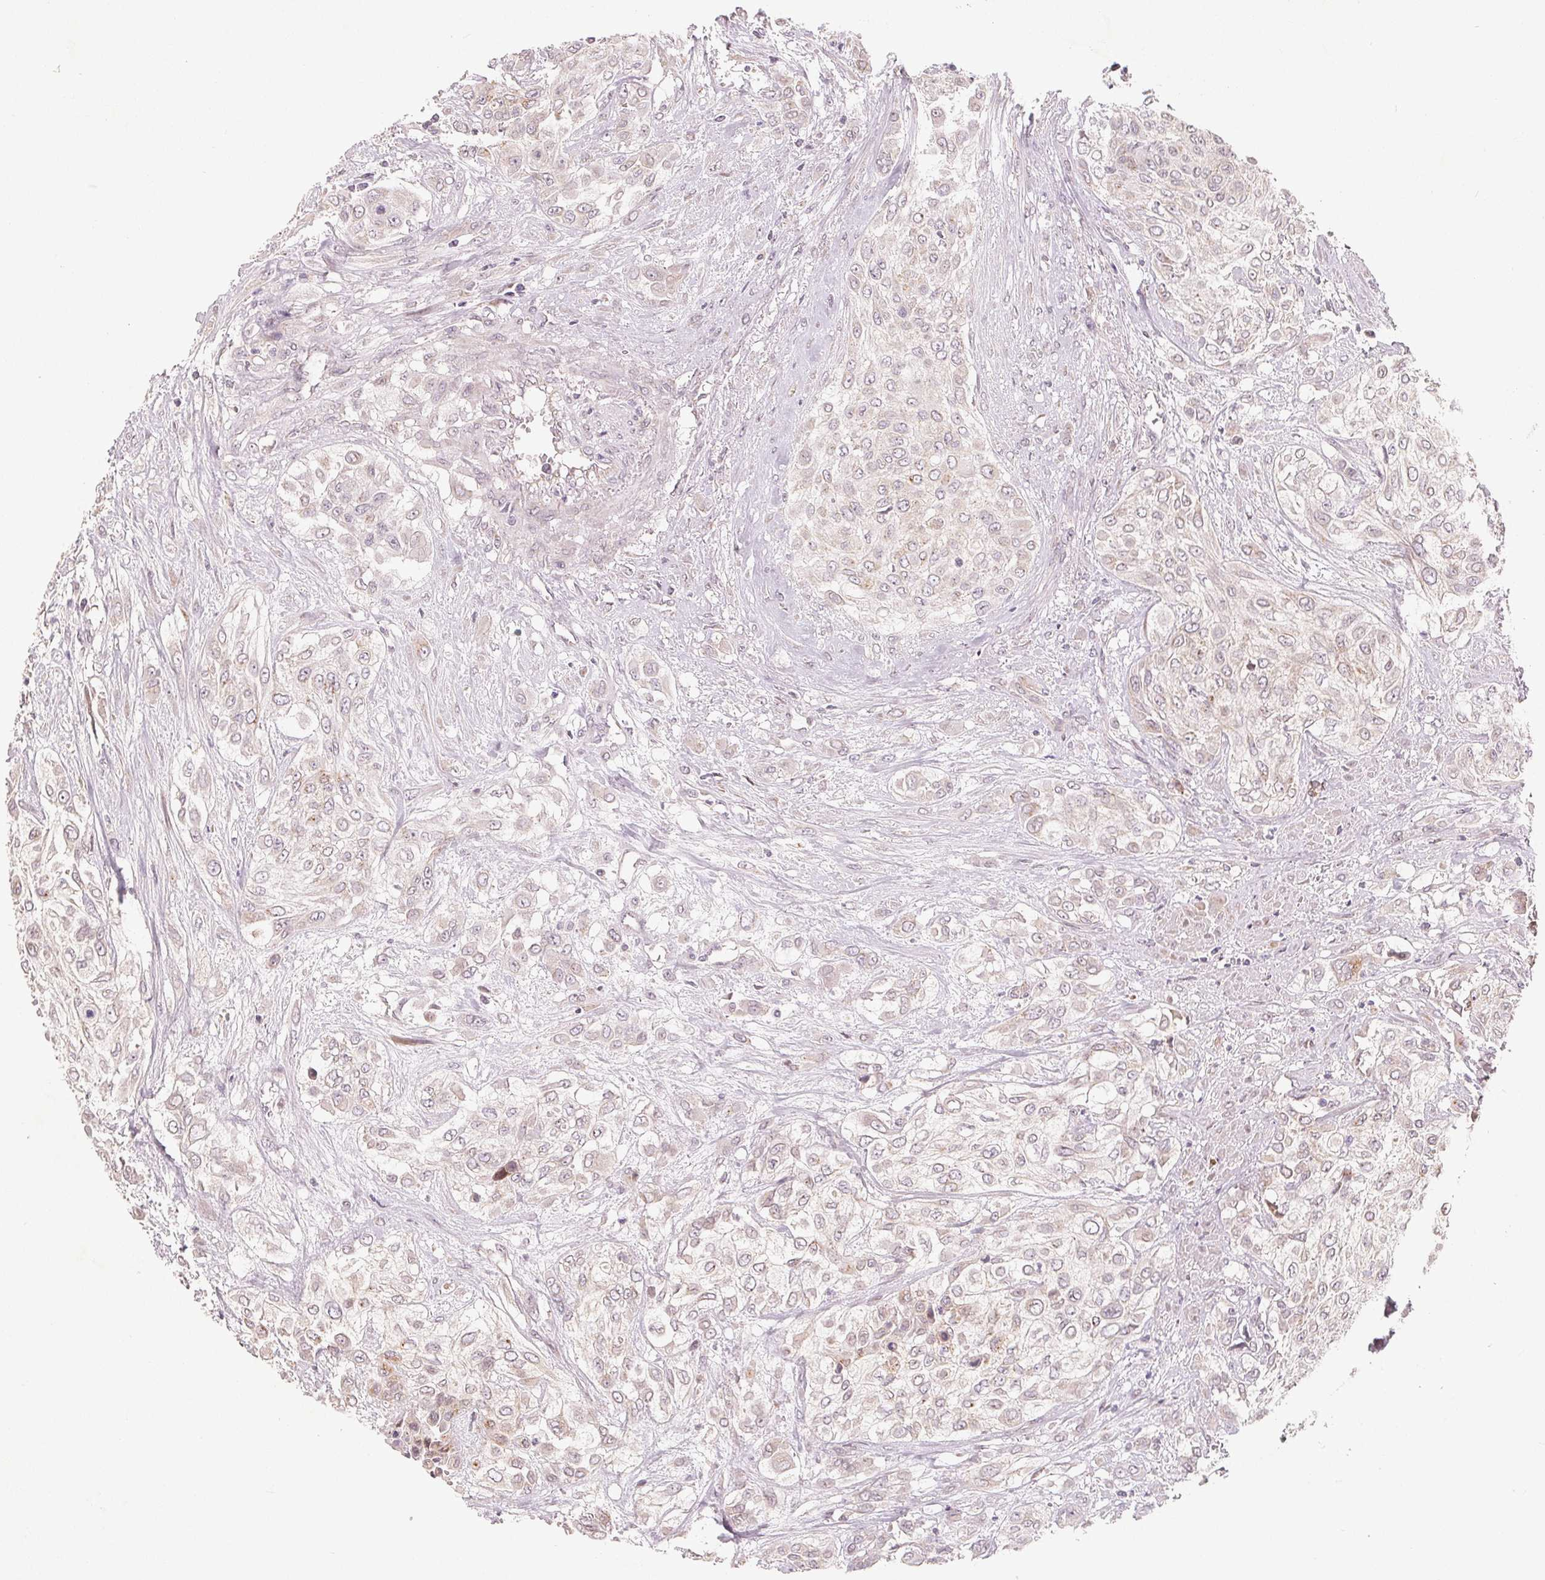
{"staining": {"intensity": "negative", "quantity": "none", "location": "none"}, "tissue": "urothelial cancer", "cell_type": "Tumor cells", "image_type": "cancer", "snomed": [{"axis": "morphology", "description": "Urothelial carcinoma, High grade"}, {"axis": "topography", "description": "Urinary bladder"}], "caption": "Urothelial carcinoma (high-grade) was stained to show a protein in brown. There is no significant positivity in tumor cells.", "gene": "TMSB15B", "patient": {"sex": "male", "age": 57}}